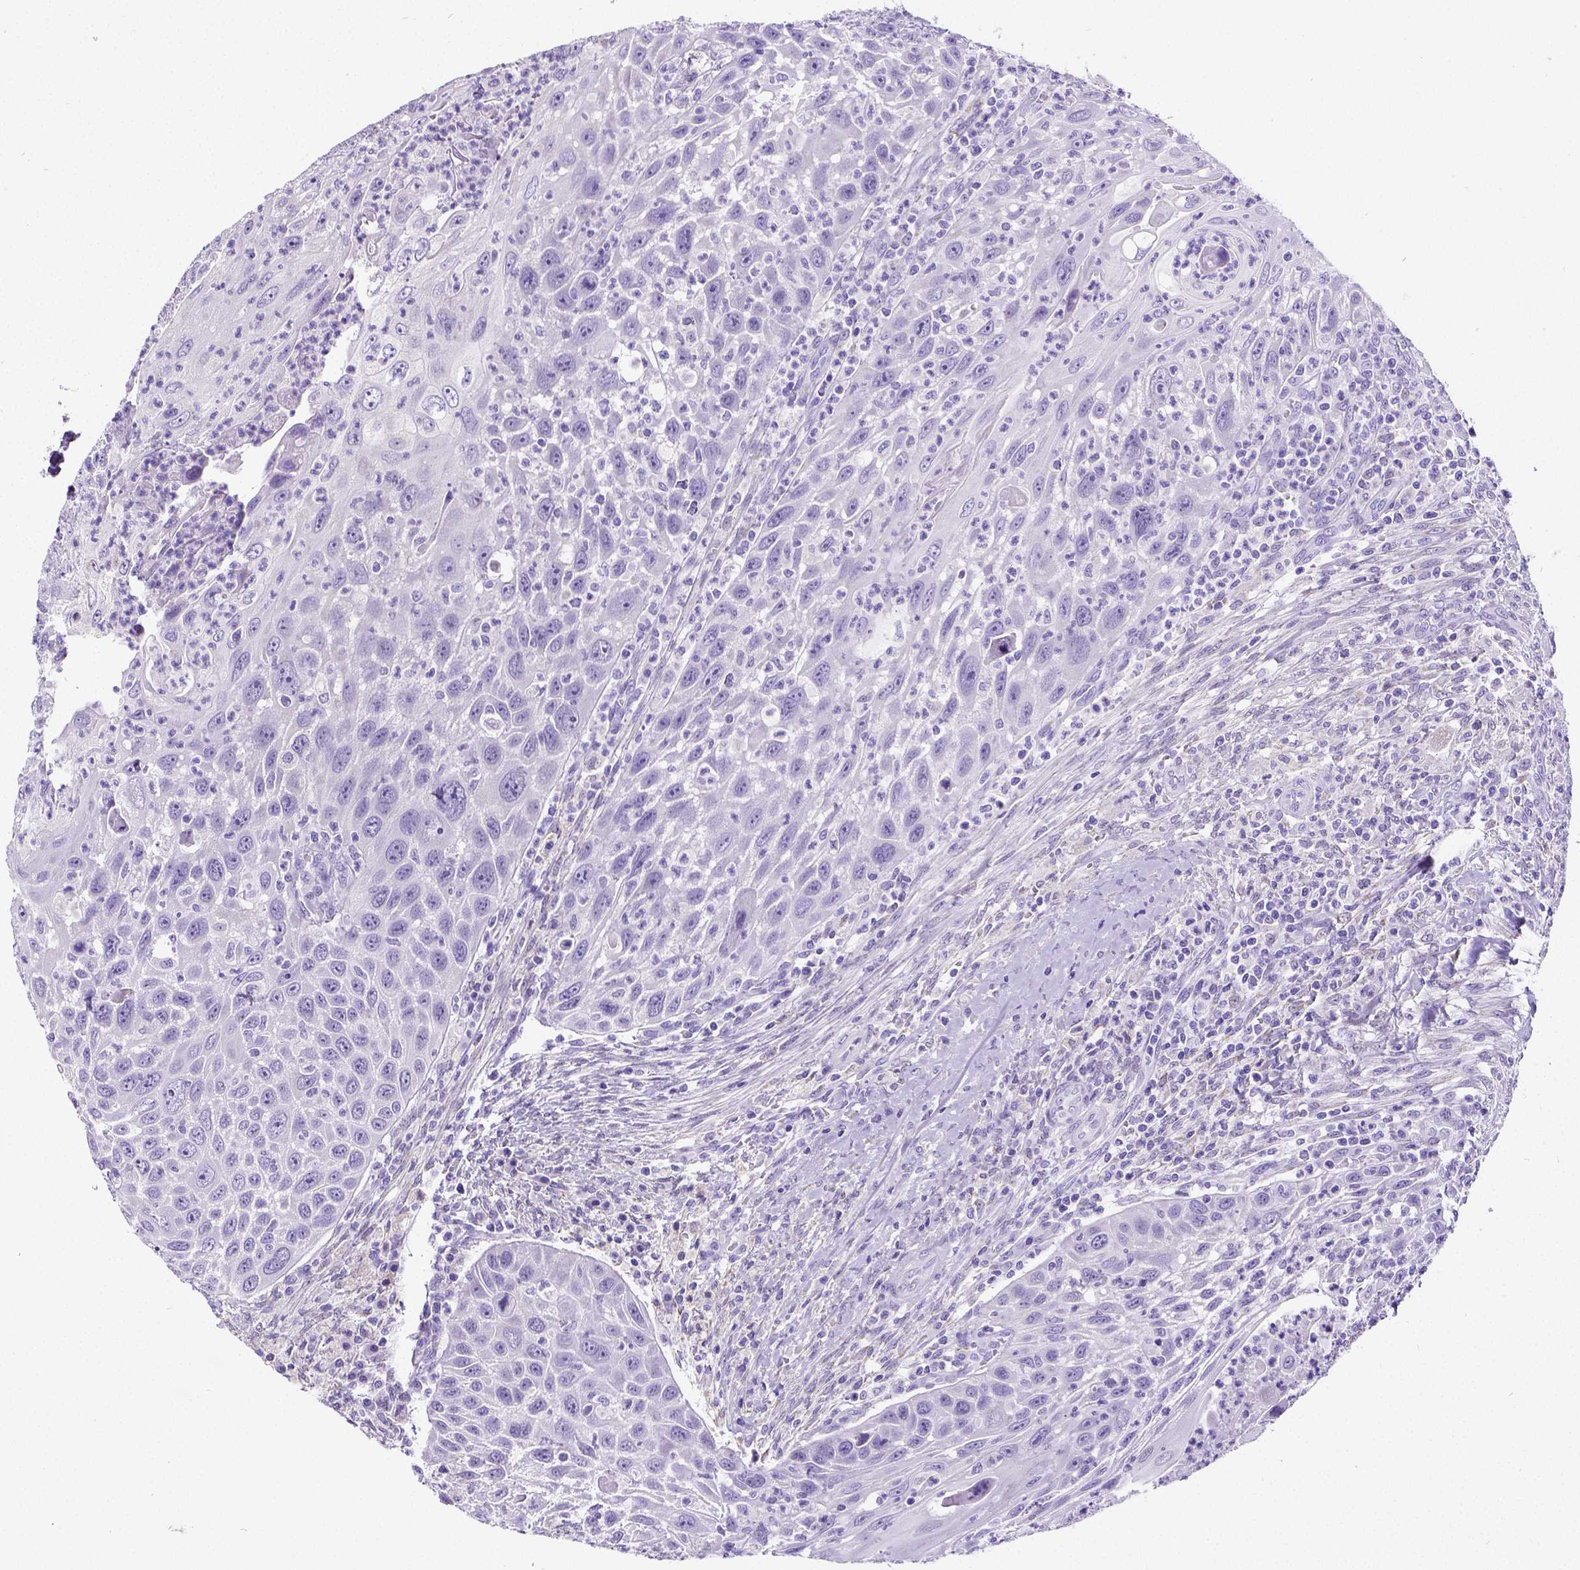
{"staining": {"intensity": "negative", "quantity": "none", "location": "none"}, "tissue": "head and neck cancer", "cell_type": "Tumor cells", "image_type": "cancer", "snomed": [{"axis": "morphology", "description": "Squamous cell carcinoma, NOS"}, {"axis": "topography", "description": "Head-Neck"}], "caption": "The IHC micrograph has no significant staining in tumor cells of head and neck cancer tissue.", "gene": "SATB2", "patient": {"sex": "male", "age": 69}}